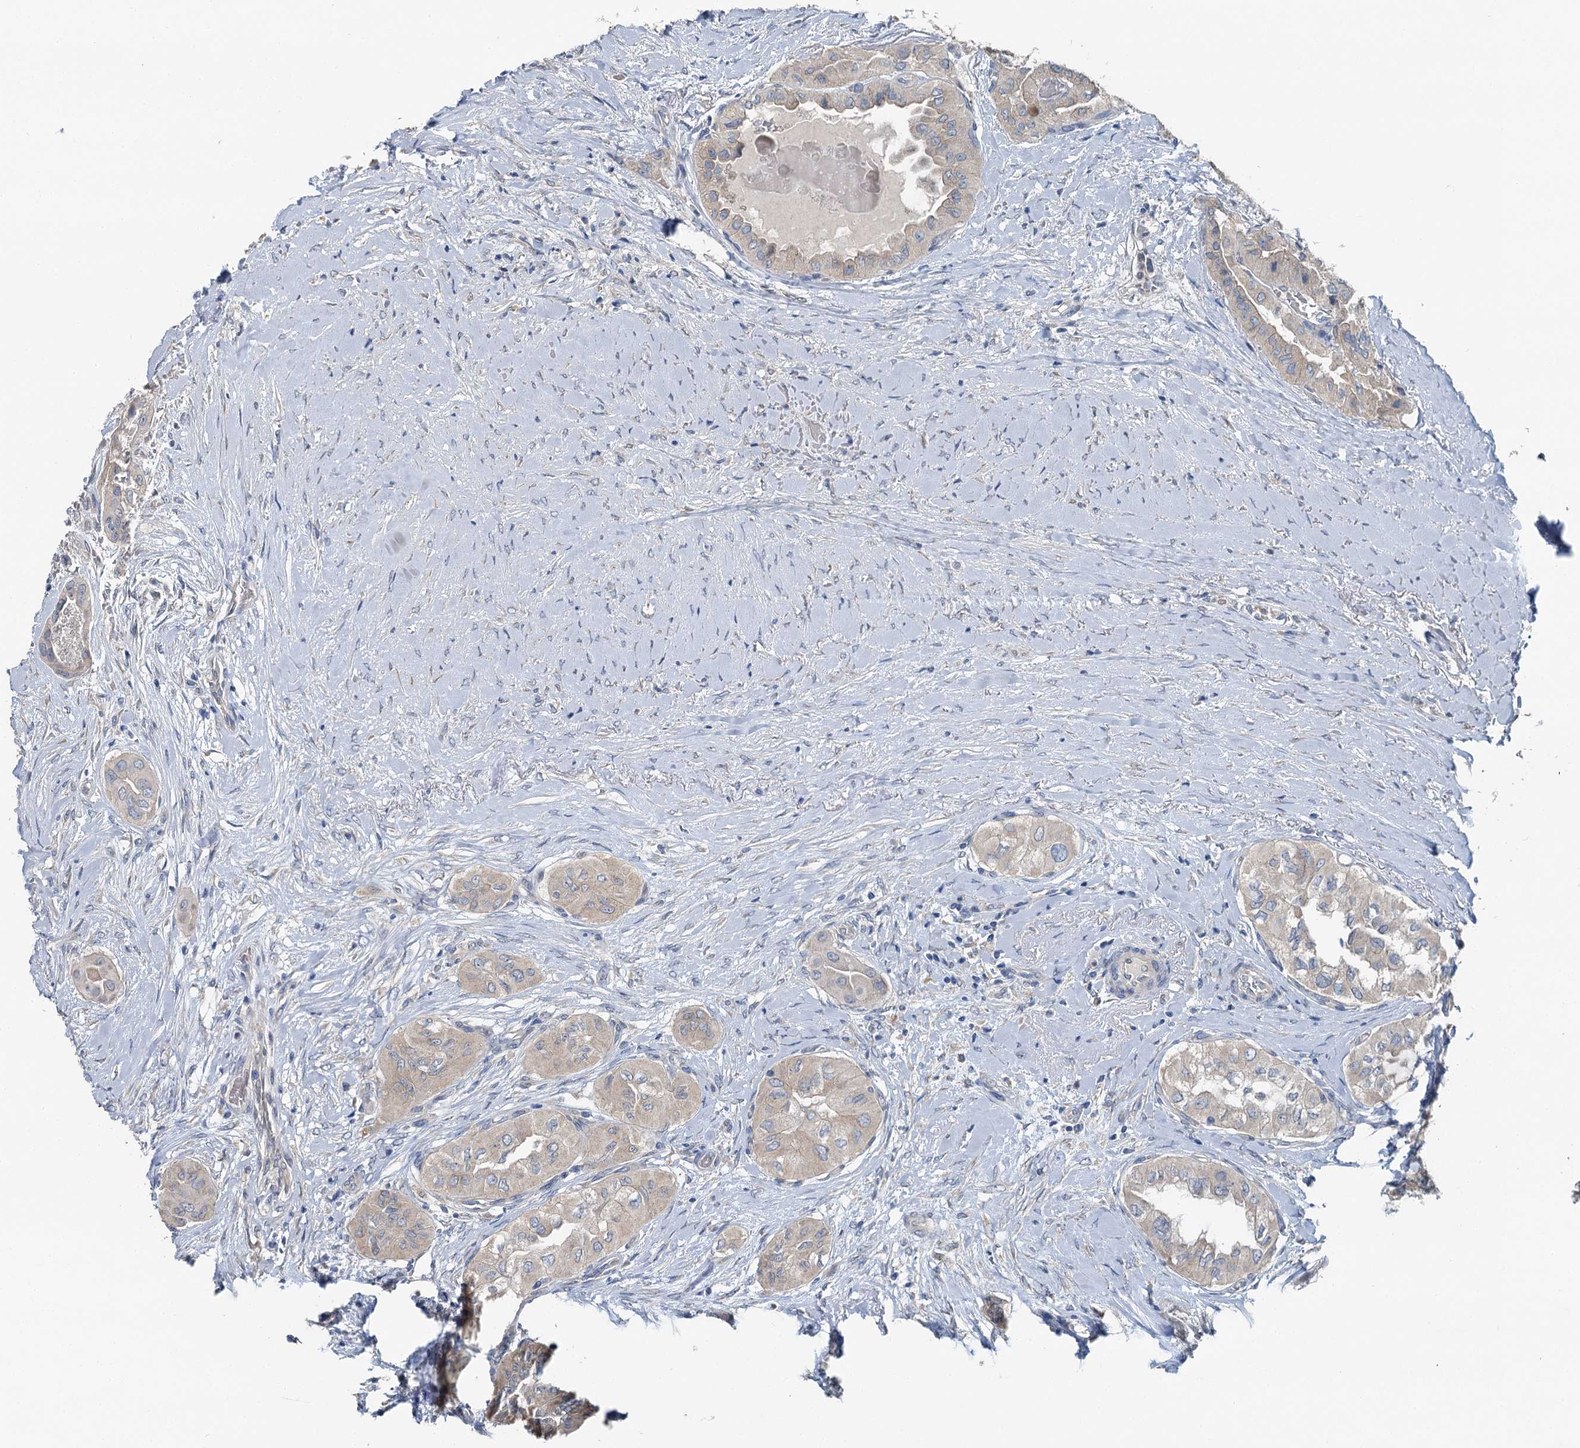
{"staining": {"intensity": "weak", "quantity": ">75%", "location": "cytoplasmic/membranous"}, "tissue": "thyroid cancer", "cell_type": "Tumor cells", "image_type": "cancer", "snomed": [{"axis": "morphology", "description": "Papillary adenocarcinoma, NOS"}, {"axis": "topography", "description": "Thyroid gland"}], "caption": "This histopathology image demonstrates immunohistochemistry staining of human thyroid papillary adenocarcinoma, with low weak cytoplasmic/membranous staining in about >75% of tumor cells.", "gene": "C6orf120", "patient": {"sex": "female", "age": 59}}